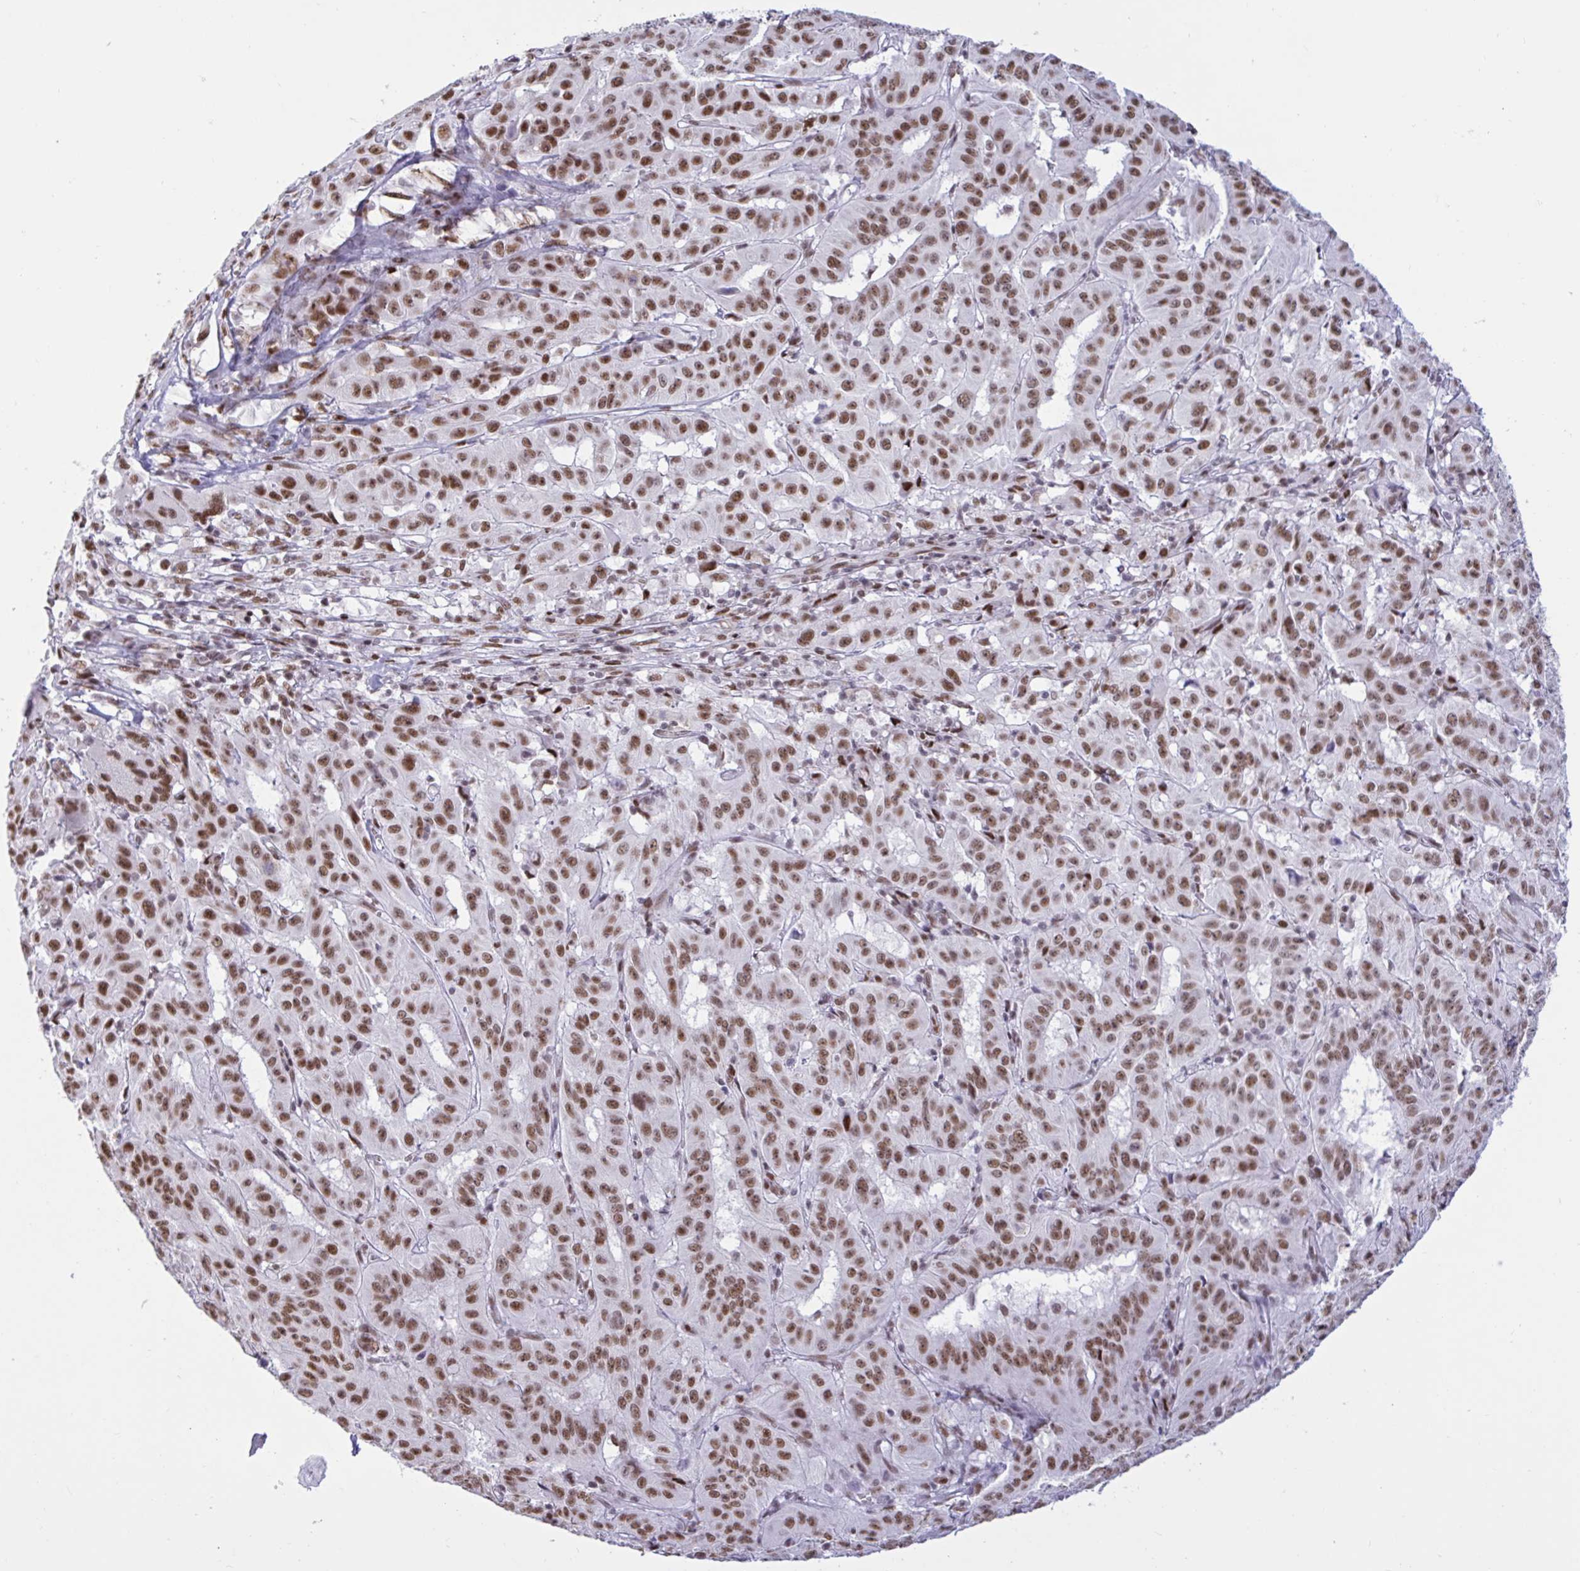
{"staining": {"intensity": "moderate", "quantity": ">75%", "location": "nuclear"}, "tissue": "pancreatic cancer", "cell_type": "Tumor cells", "image_type": "cancer", "snomed": [{"axis": "morphology", "description": "Adenocarcinoma, NOS"}, {"axis": "topography", "description": "Pancreas"}], "caption": "Immunohistochemical staining of pancreatic cancer (adenocarcinoma) displays medium levels of moderate nuclear protein positivity in approximately >75% of tumor cells. (DAB = brown stain, brightfield microscopy at high magnification).", "gene": "CBFA2T2", "patient": {"sex": "male", "age": 63}}